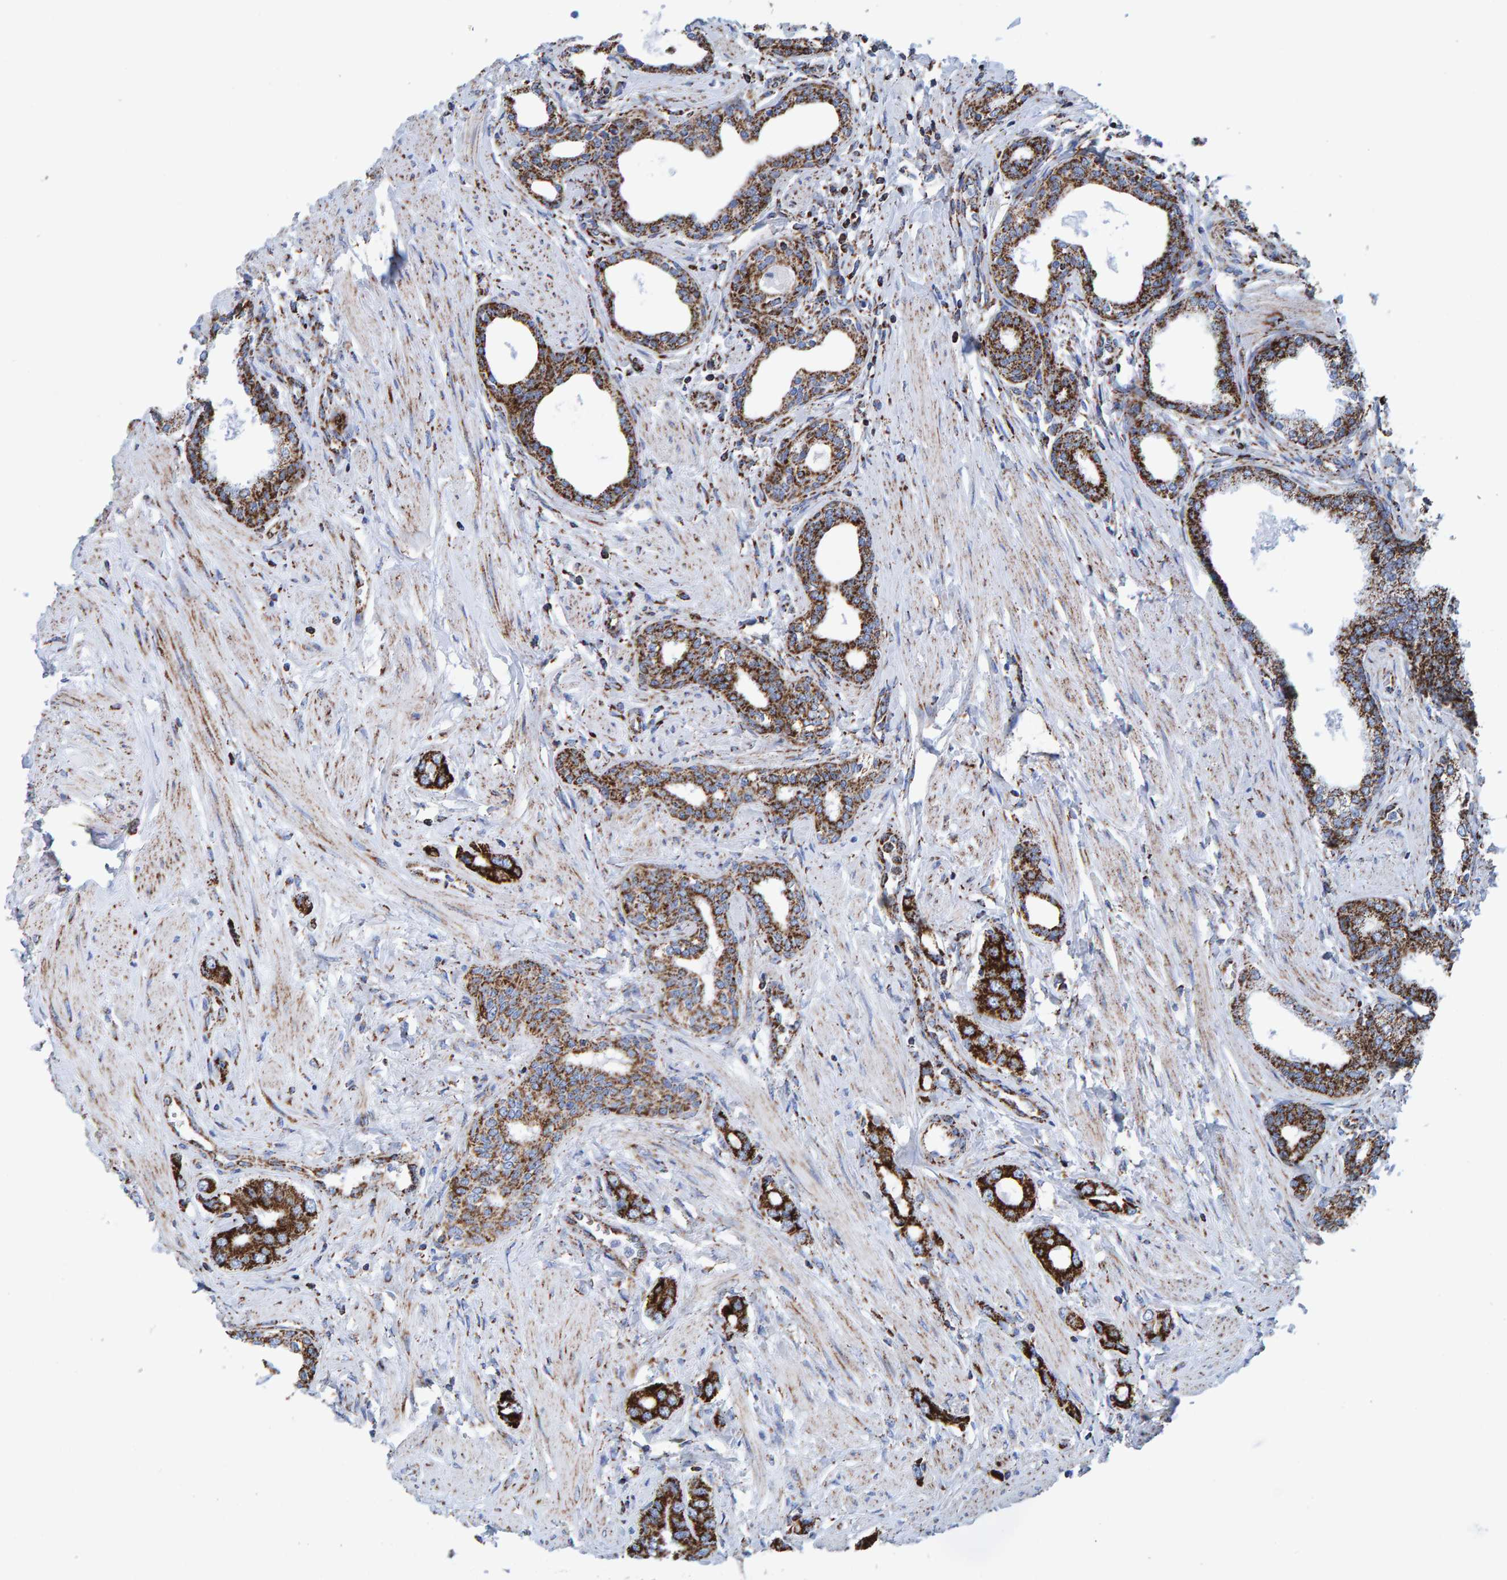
{"staining": {"intensity": "strong", "quantity": ">75%", "location": "cytoplasmic/membranous"}, "tissue": "prostate cancer", "cell_type": "Tumor cells", "image_type": "cancer", "snomed": [{"axis": "morphology", "description": "Adenocarcinoma, High grade"}, {"axis": "topography", "description": "Prostate"}], "caption": "The micrograph reveals staining of prostate cancer (high-grade adenocarcinoma), revealing strong cytoplasmic/membranous protein staining (brown color) within tumor cells.", "gene": "ENSG00000262660", "patient": {"sex": "male", "age": 52}}